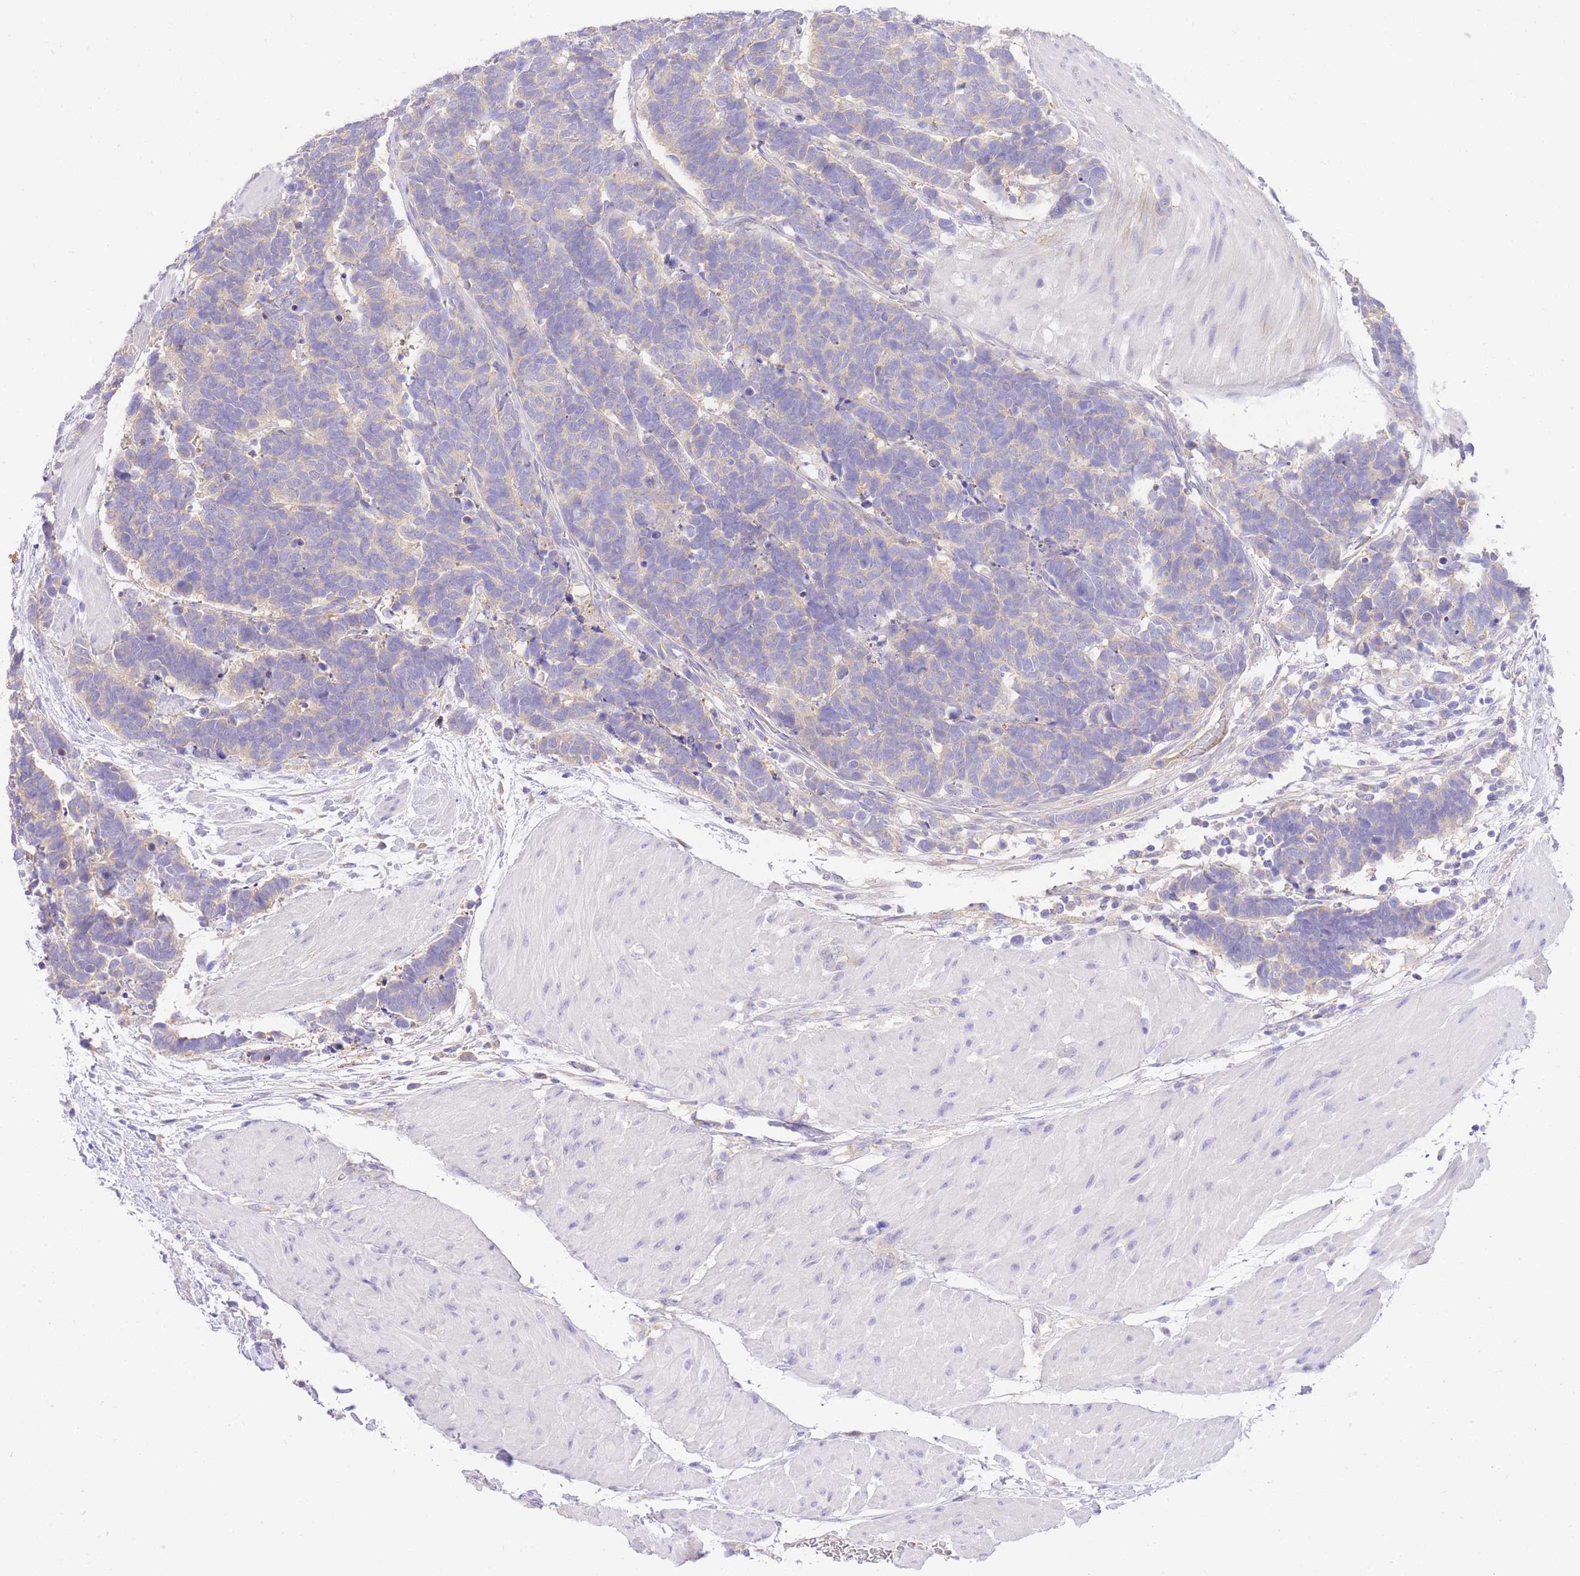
{"staining": {"intensity": "negative", "quantity": "none", "location": "none"}, "tissue": "carcinoid", "cell_type": "Tumor cells", "image_type": "cancer", "snomed": [{"axis": "morphology", "description": "Carcinoma, NOS"}, {"axis": "morphology", "description": "Carcinoid, malignant, NOS"}, {"axis": "topography", "description": "Urinary bladder"}], "caption": "Protein analysis of carcinoid displays no significant positivity in tumor cells.", "gene": "LIPH", "patient": {"sex": "male", "age": 57}}